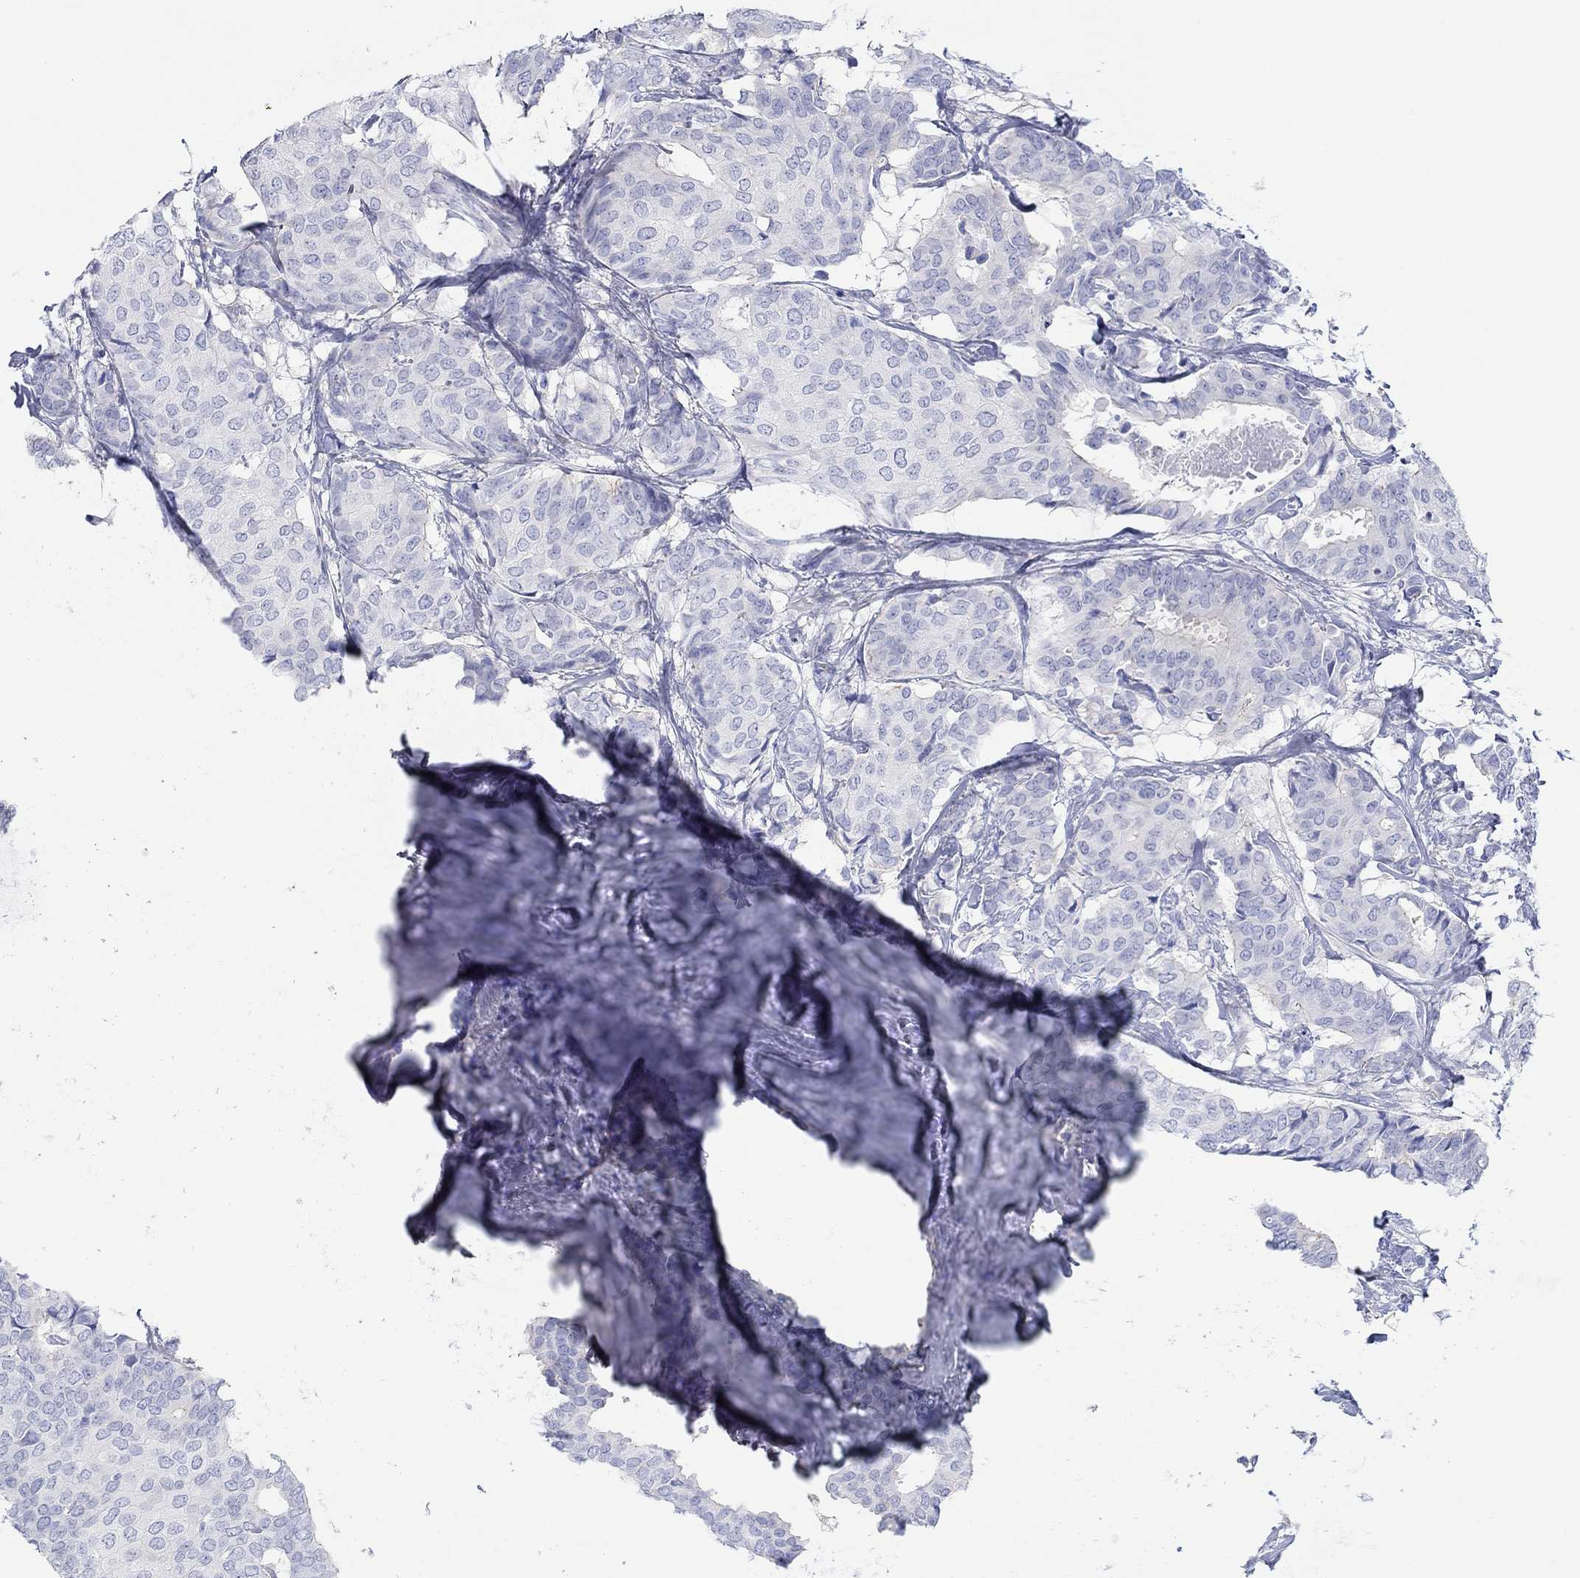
{"staining": {"intensity": "negative", "quantity": "none", "location": "none"}, "tissue": "breast cancer", "cell_type": "Tumor cells", "image_type": "cancer", "snomed": [{"axis": "morphology", "description": "Duct carcinoma"}, {"axis": "topography", "description": "Breast"}], "caption": "Immunohistochemistry image of breast cancer (invasive ductal carcinoma) stained for a protein (brown), which reveals no staining in tumor cells. The staining was performed using DAB to visualize the protein expression in brown, while the nuclei were stained in blue with hematoxylin (Magnification: 20x).", "gene": "PPIL6", "patient": {"sex": "female", "age": 75}}